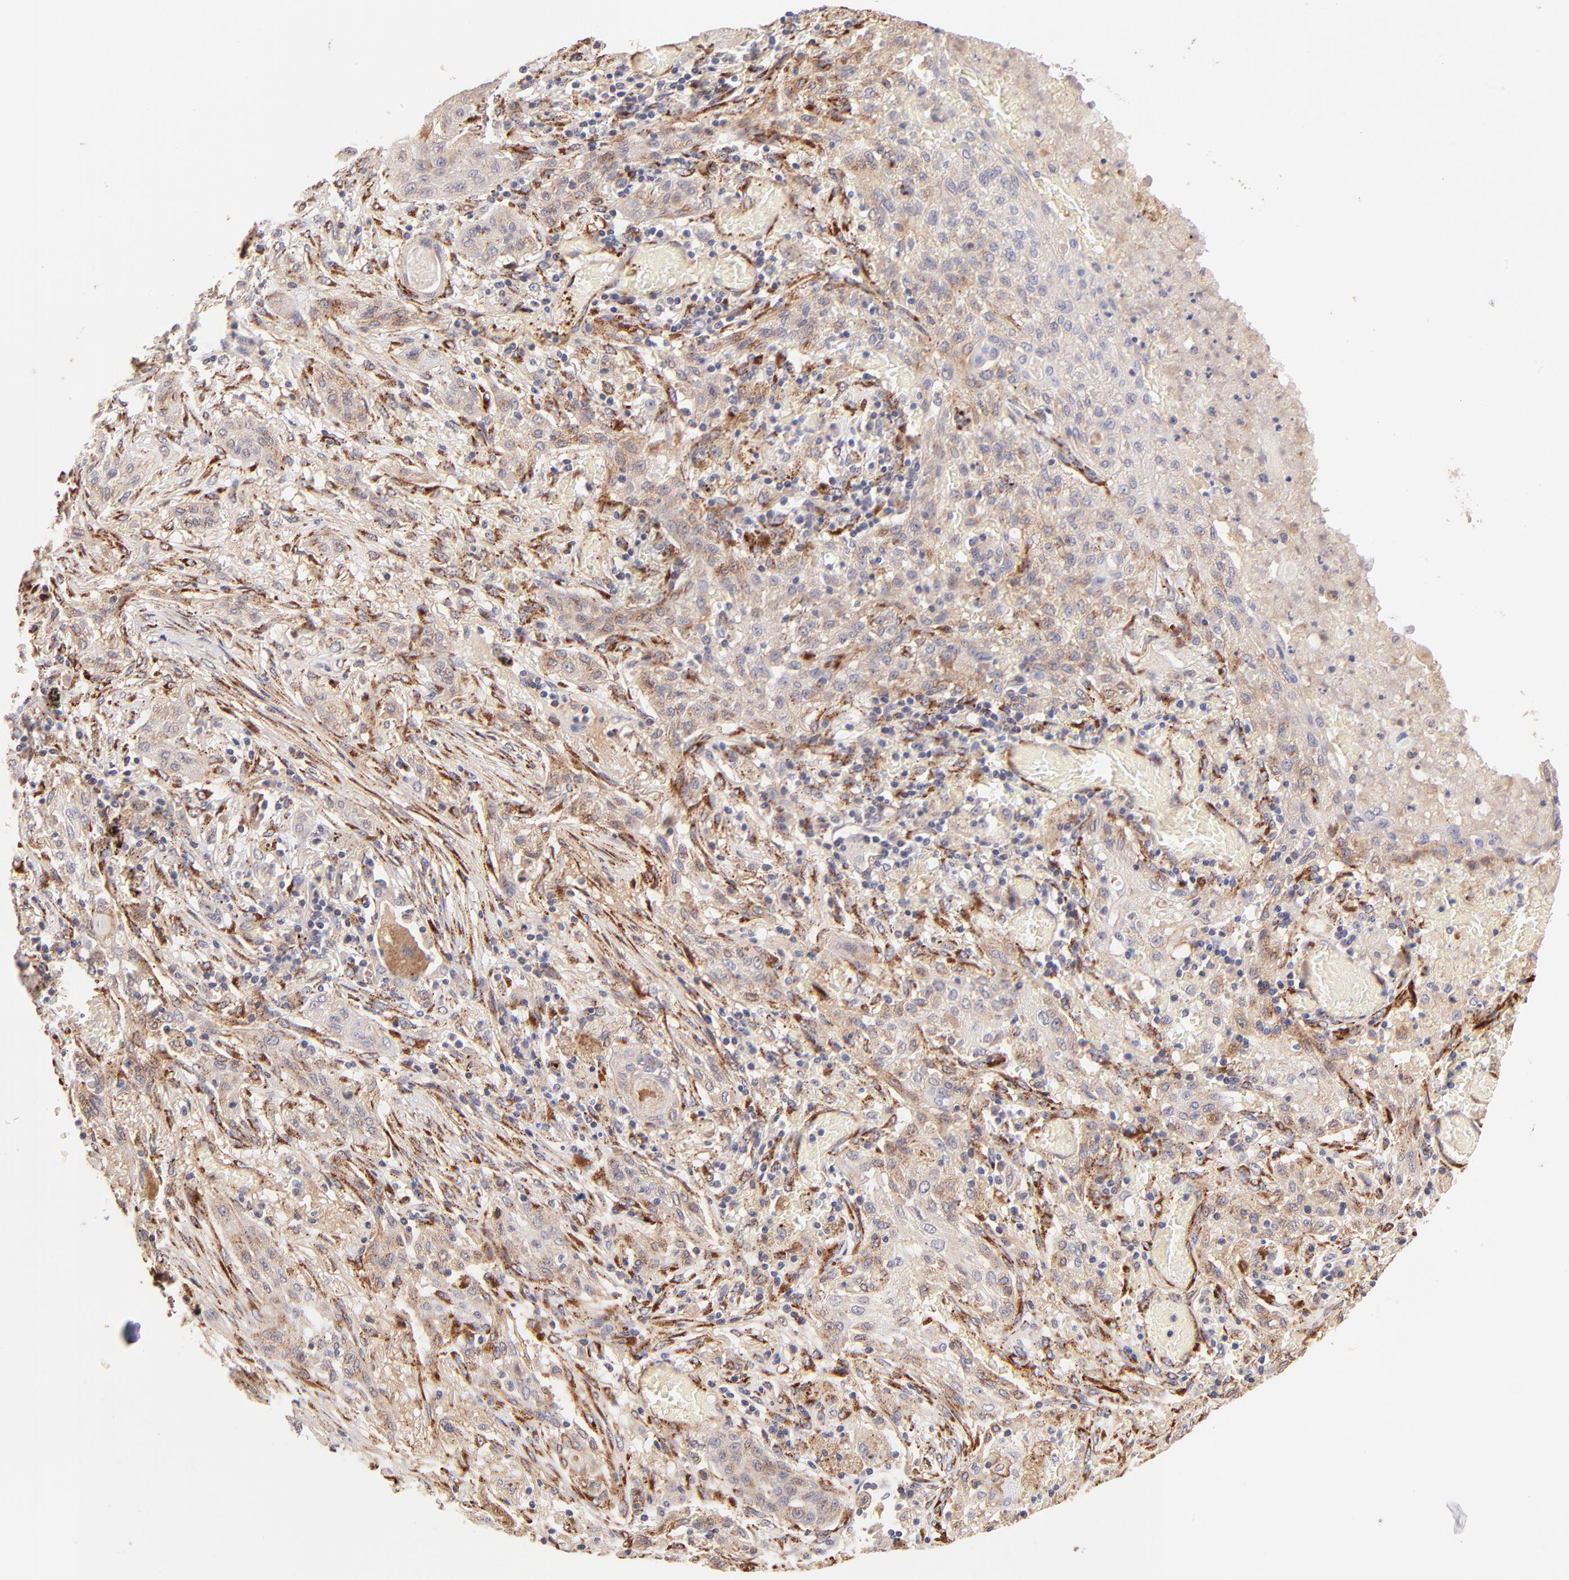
{"staining": {"intensity": "weak", "quantity": "25%-75%", "location": "cytoplasmic/membranous"}, "tissue": "lung cancer", "cell_type": "Tumor cells", "image_type": "cancer", "snomed": [{"axis": "morphology", "description": "Squamous cell carcinoma, NOS"}, {"axis": "topography", "description": "Lung"}], "caption": "High-magnification brightfield microscopy of lung cancer stained with DAB (brown) and counterstained with hematoxylin (blue). tumor cells exhibit weak cytoplasmic/membranous positivity is present in approximately25%-75% of cells.", "gene": "SPARC", "patient": {"sex": "female", "age": 47}}